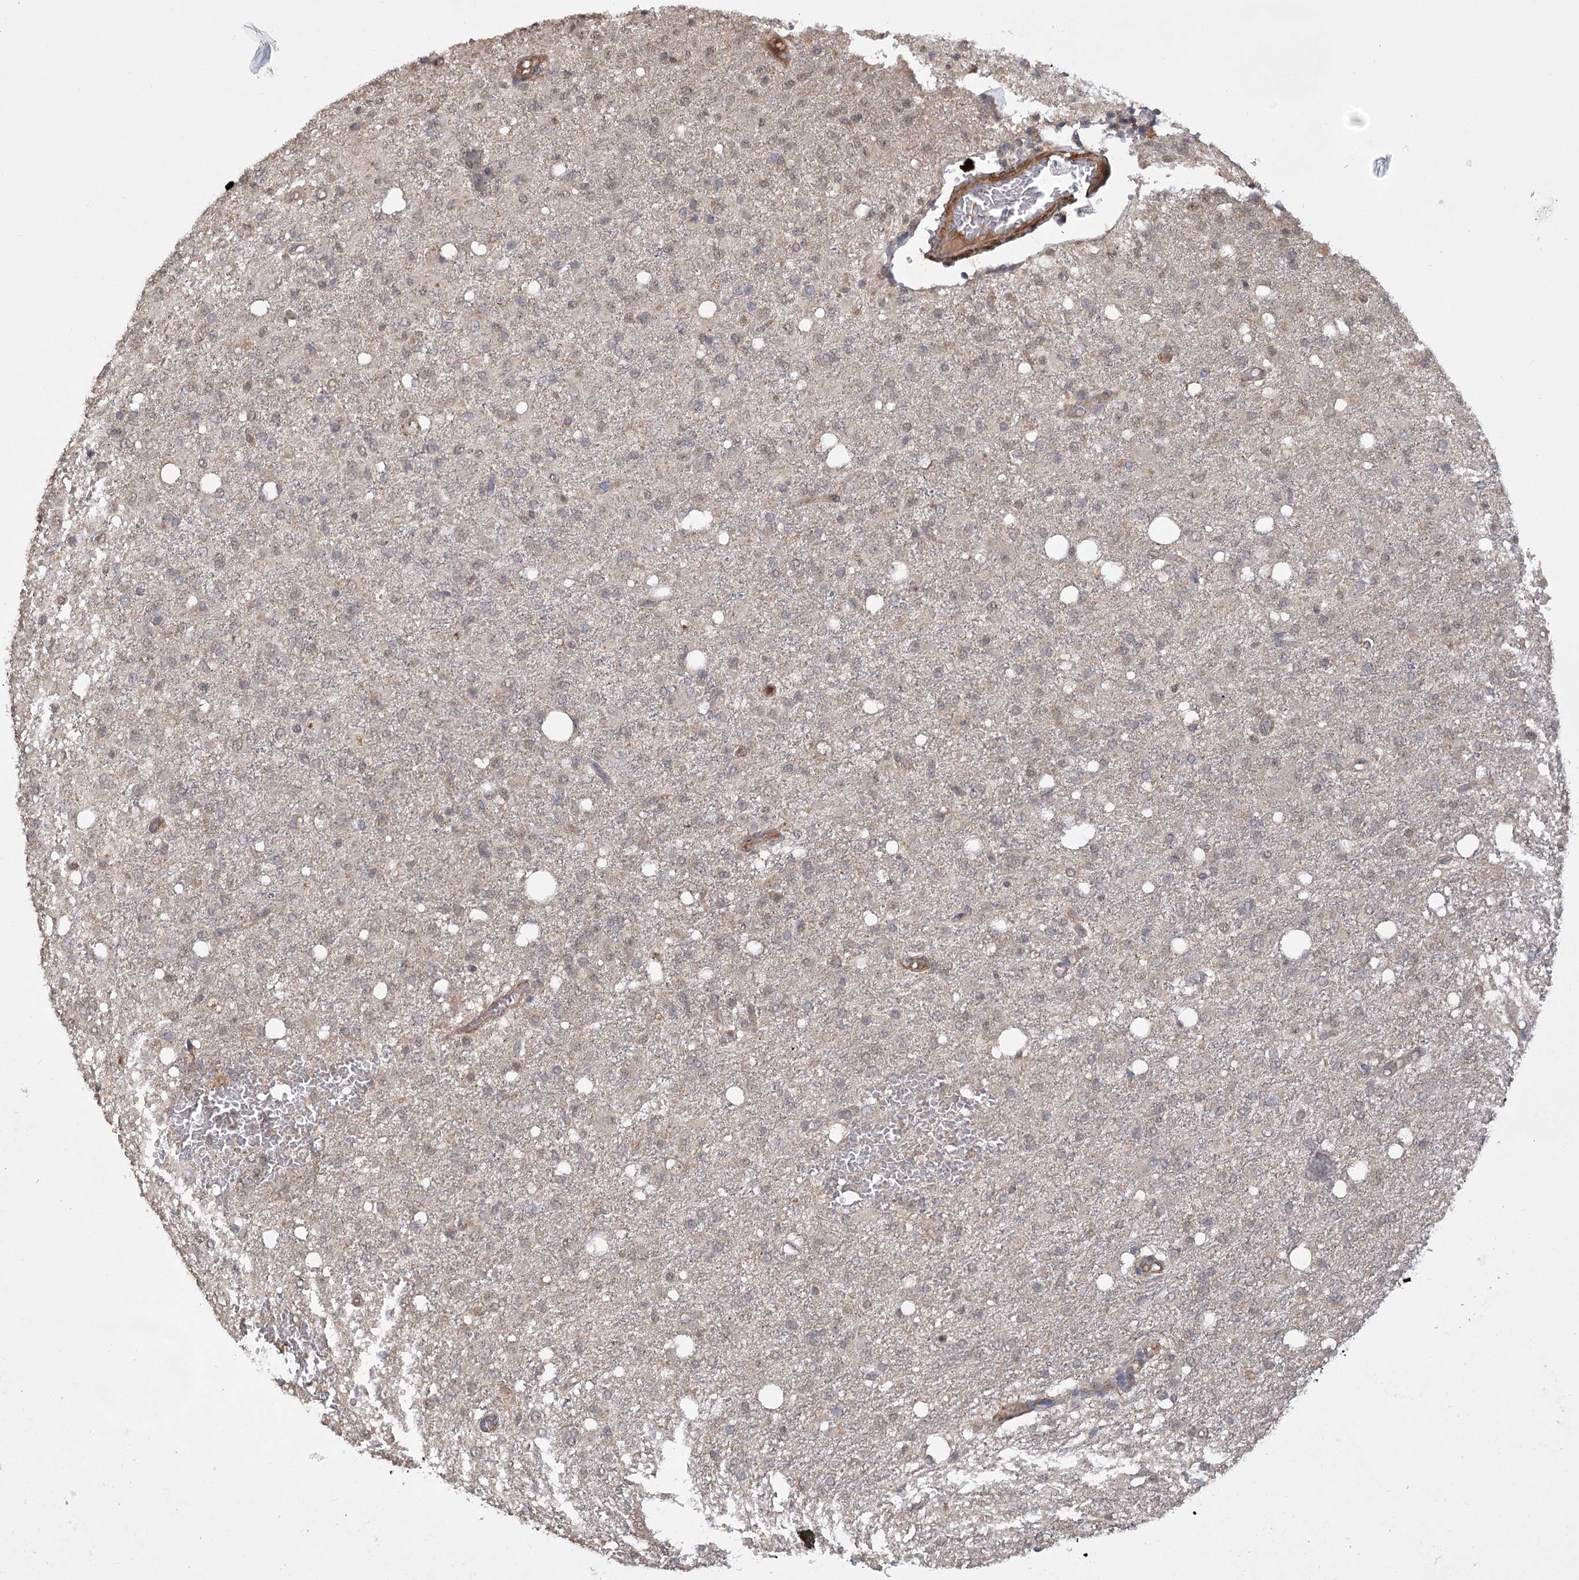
{"staining": {"intensity": "weak", "quantity": "25%-75%", "location": "nuclear"}, "tissue": "glioma", "cell_type": "Tumor cells", "image_type": "cancer", "snomed": [{"axis": "morphology", "description": "Glioma, malignant, High grade"}, {"axis": "topography", "description": "Brain"}], "caption": "Malignant glioma (high-grade) tissue reveals weak nuclear expression in about 25%-75% of tumor cells", "gene": "TENM2", "patient": {"sex": "female", "age": 59}}